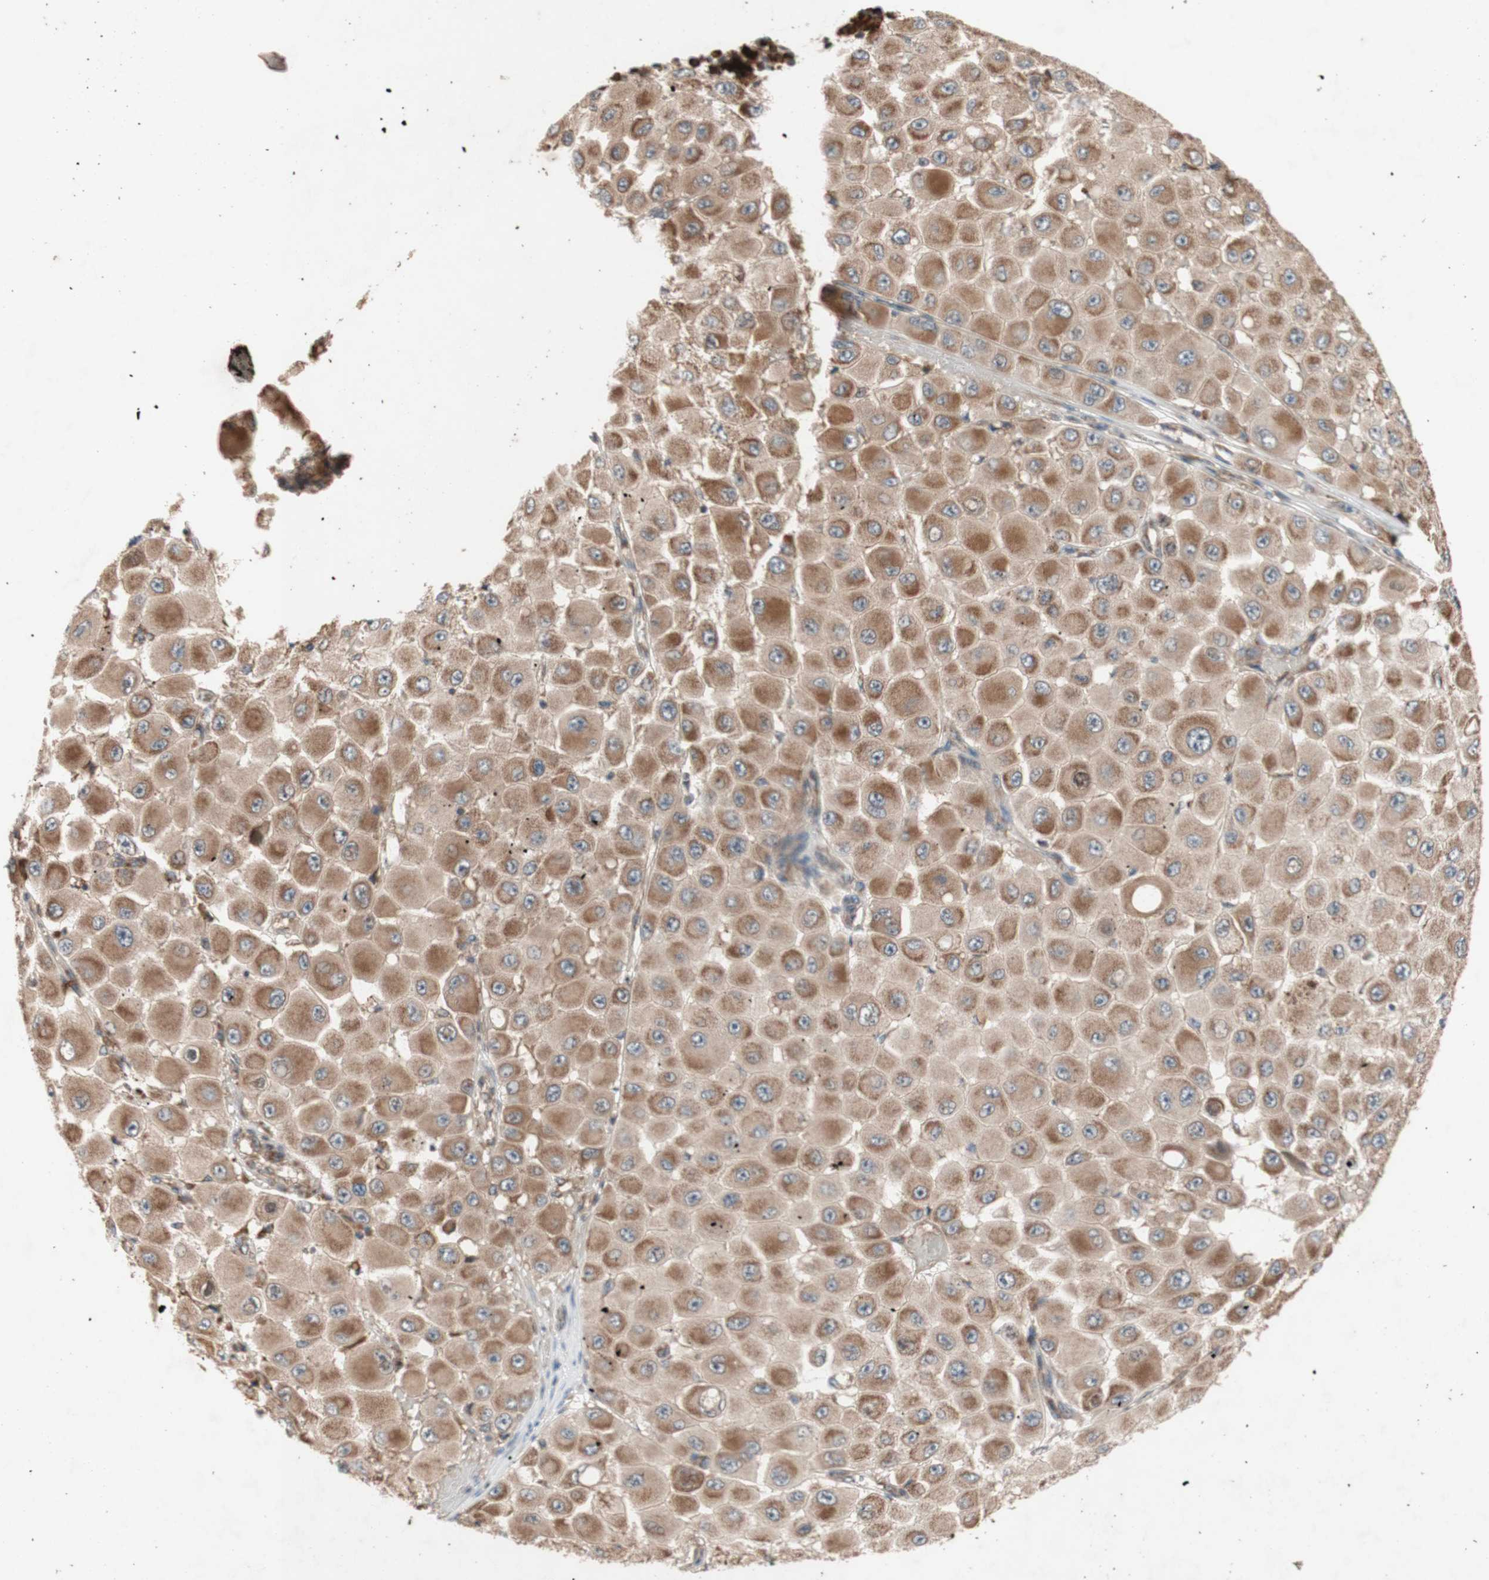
{"staining": {"intensity": "moderate", "quantity": ">75%", "location": "cytoplasmic/membranous"}, "tissue": "melanoma", "cell_type": "Tumor cells", "image_type": "cancer", "snomed": [{"axis": "morphology", "description": "Malignant melanoma, NOS"}, {"axis": "topography", "description": "Skin"}], "caption": "High-power microscopy captured an immunohistochemistry (IHC) micrograph of malignant melanoma, revealing moderate cytoplasmic/membranous staining in approximately >75% of tumor cells. (Stains: DAB in brown, nuclei in blue, Microscopy: brightfield microscopy at high magnification).", "gene": "DDOST", "patient": {"sex": "female", "age": 81}}